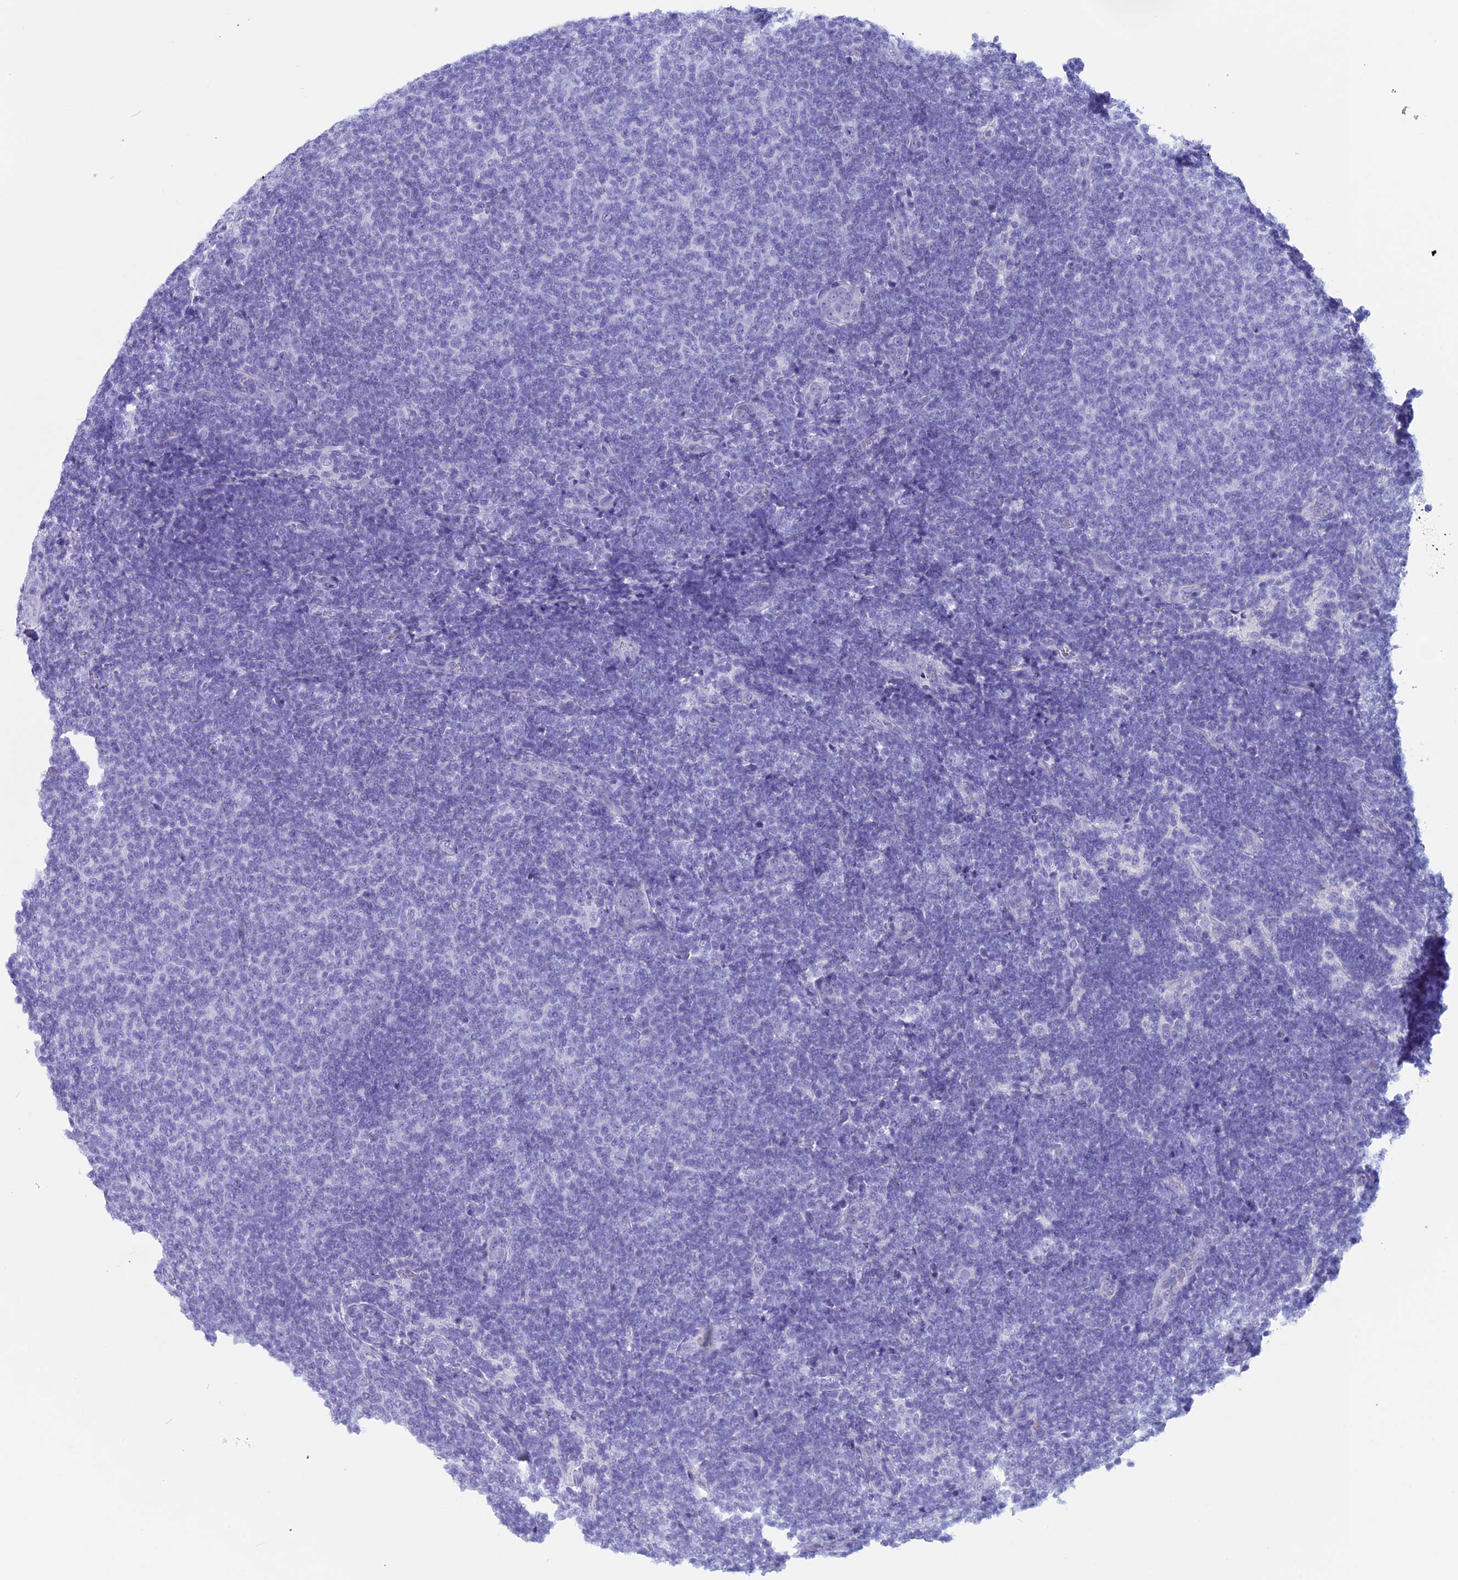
{"staining": {"intensity": "negative", "quantity": "none", "location": "none"}, "tissue": "lymphoma", "cell_type": "Tumor cells", "image_type": "cancer", "snomed": [{"axis": "morphology", "description": "Malignant lymphoma, non-Hodgkin's type, Low grade"}, {"axis": "topography", "description": "Lymph node"}], "caption": "Immunohistochemical staining of malignant lymphoma, non-Hodgkin's type (low-grade) displays no significant positivity in tumor cells.", "gene": "FAM169A", "patient": {"sex": "male", "age": 66}}